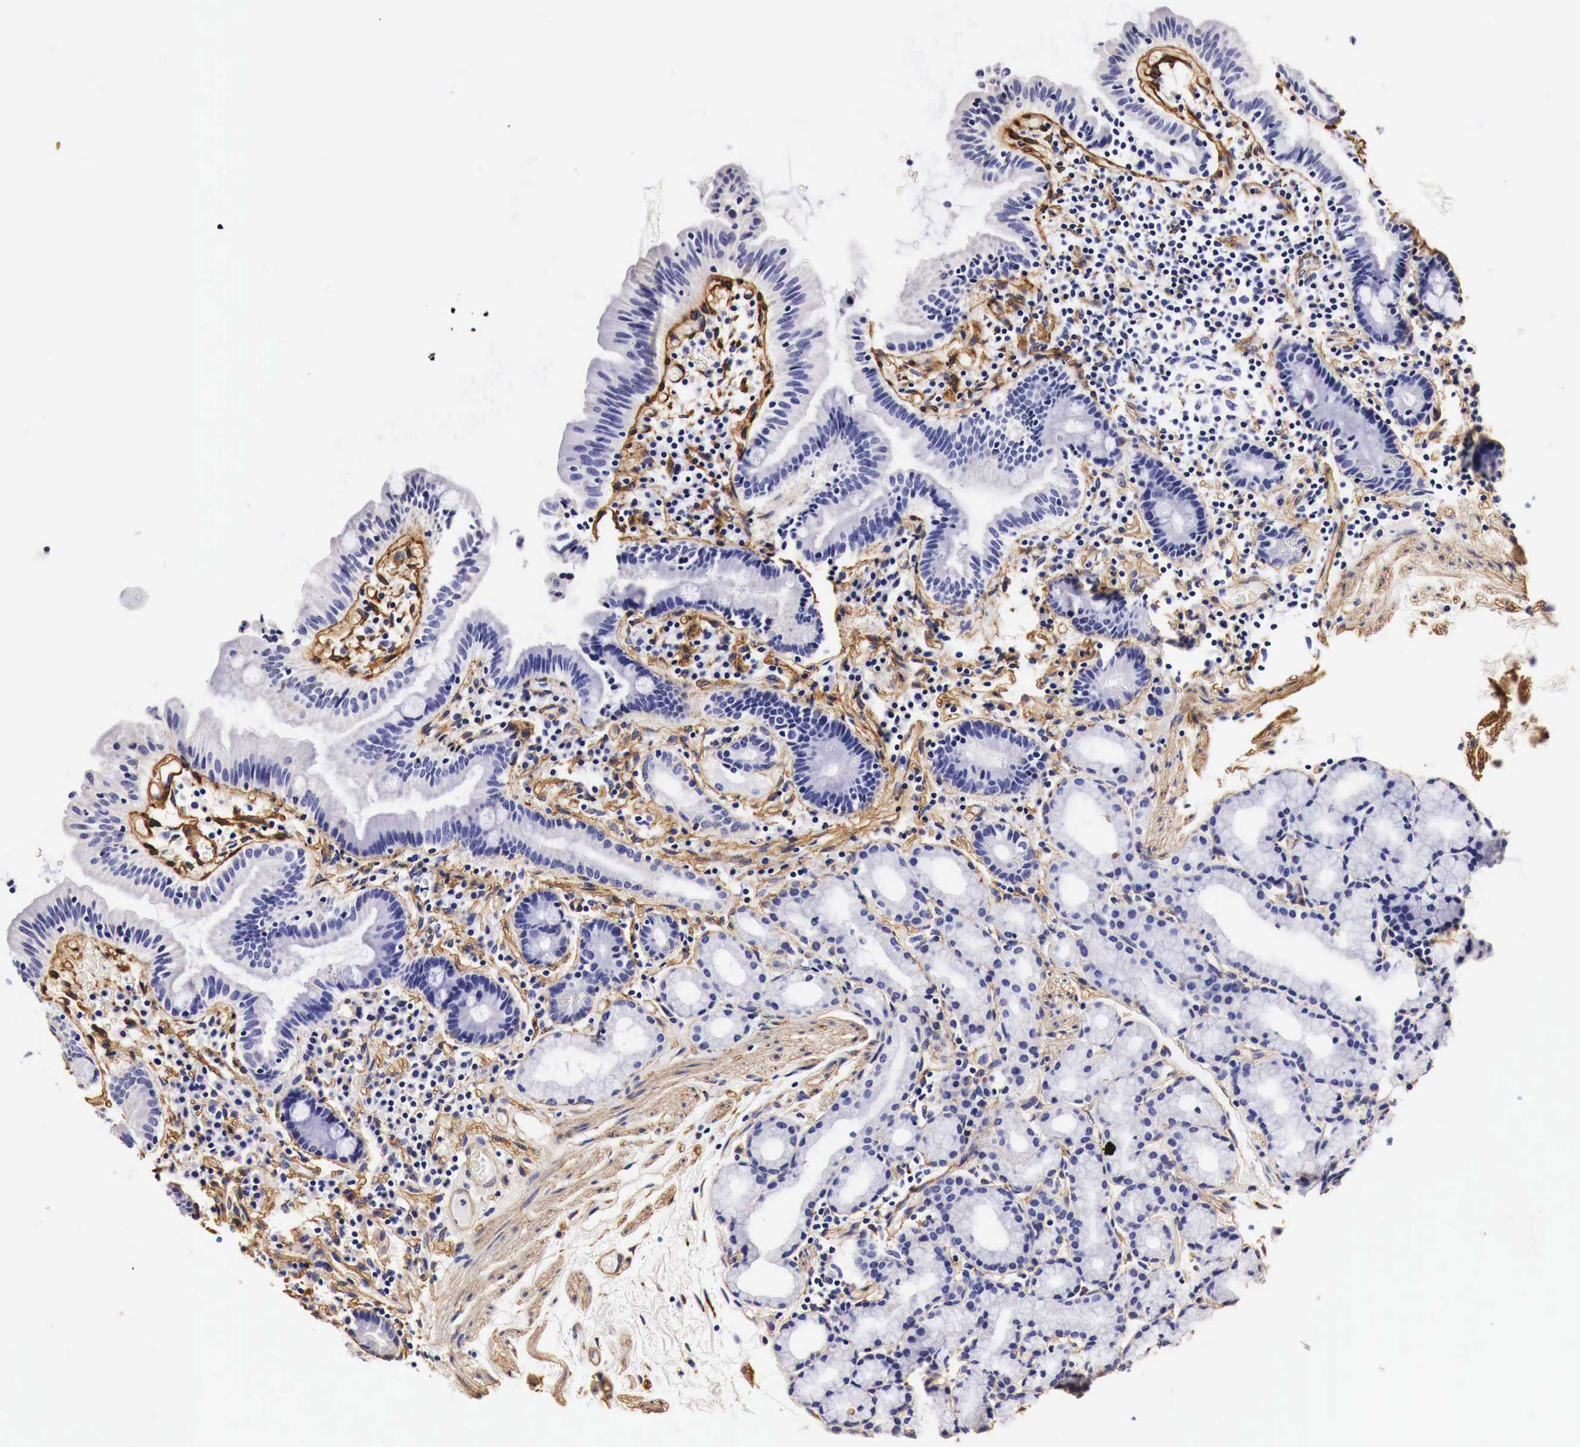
{"staining": {"intensity": "negative", "quantity": "none", "location": "none"}, "tissue": "duodenum", "cell_type": "Glandular cells", "image_type": "normal", "snomed": [{"axis": "morphology", "description": "Normal tissue, NOS"}, {"axis": "topography", "description": "Duodenum"}], "caption": "Glandular cells show no significant protein positivity in normal duodenum. (DAB (3,3'-diaminobenzidine) immunohistochemistry visualized using brightfield microscopy, high magnification).", "gene": "LAMB2", "patient": {"sex": "female", "age": 48}}